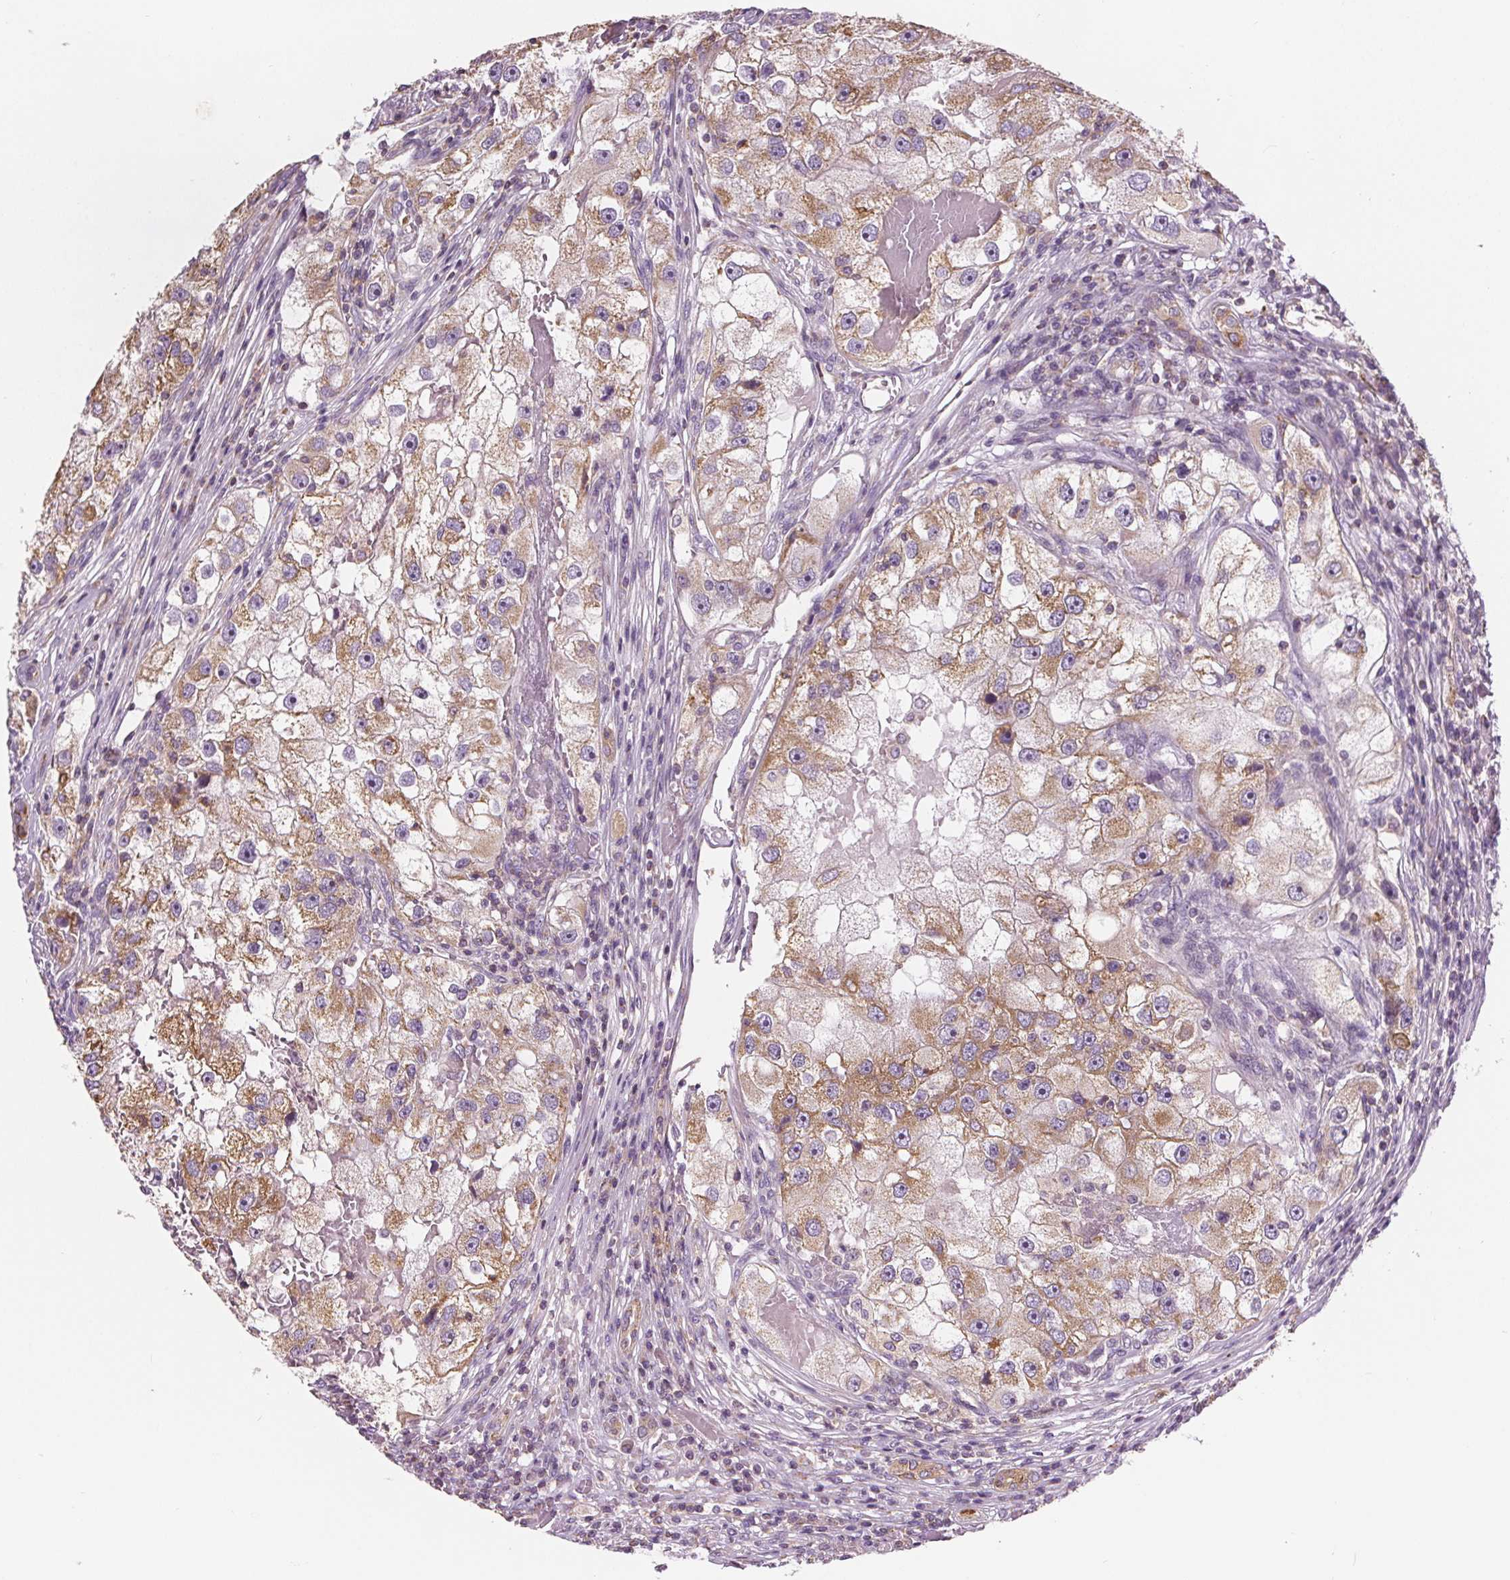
{"staining": {"intensity": "moderate", "quantity": ">75%", "location": "cytoplasmic/membranous"}, "tissue": "renal cancer", "cell_type": "Tumor cells", "image_type": "cancer", "snomed": [{"axis": "morphology", "description": "Adenocarcinoma, NOS"}, {"axis": "topography", "description": "Kidney"}], "caption": "IHC histopathology image of neoplastic tissue: human renal cancer (adenocarcinoma) stained using immunohistochemistry reveals medium levels of moderate protein expression localized specifically in the cytoplasmic/membranous of tumor cells, appearing as a cytoplasmic/membranous brown color.", "gene": "RAB20", "patient": {"sex": "male", "age": 63}}